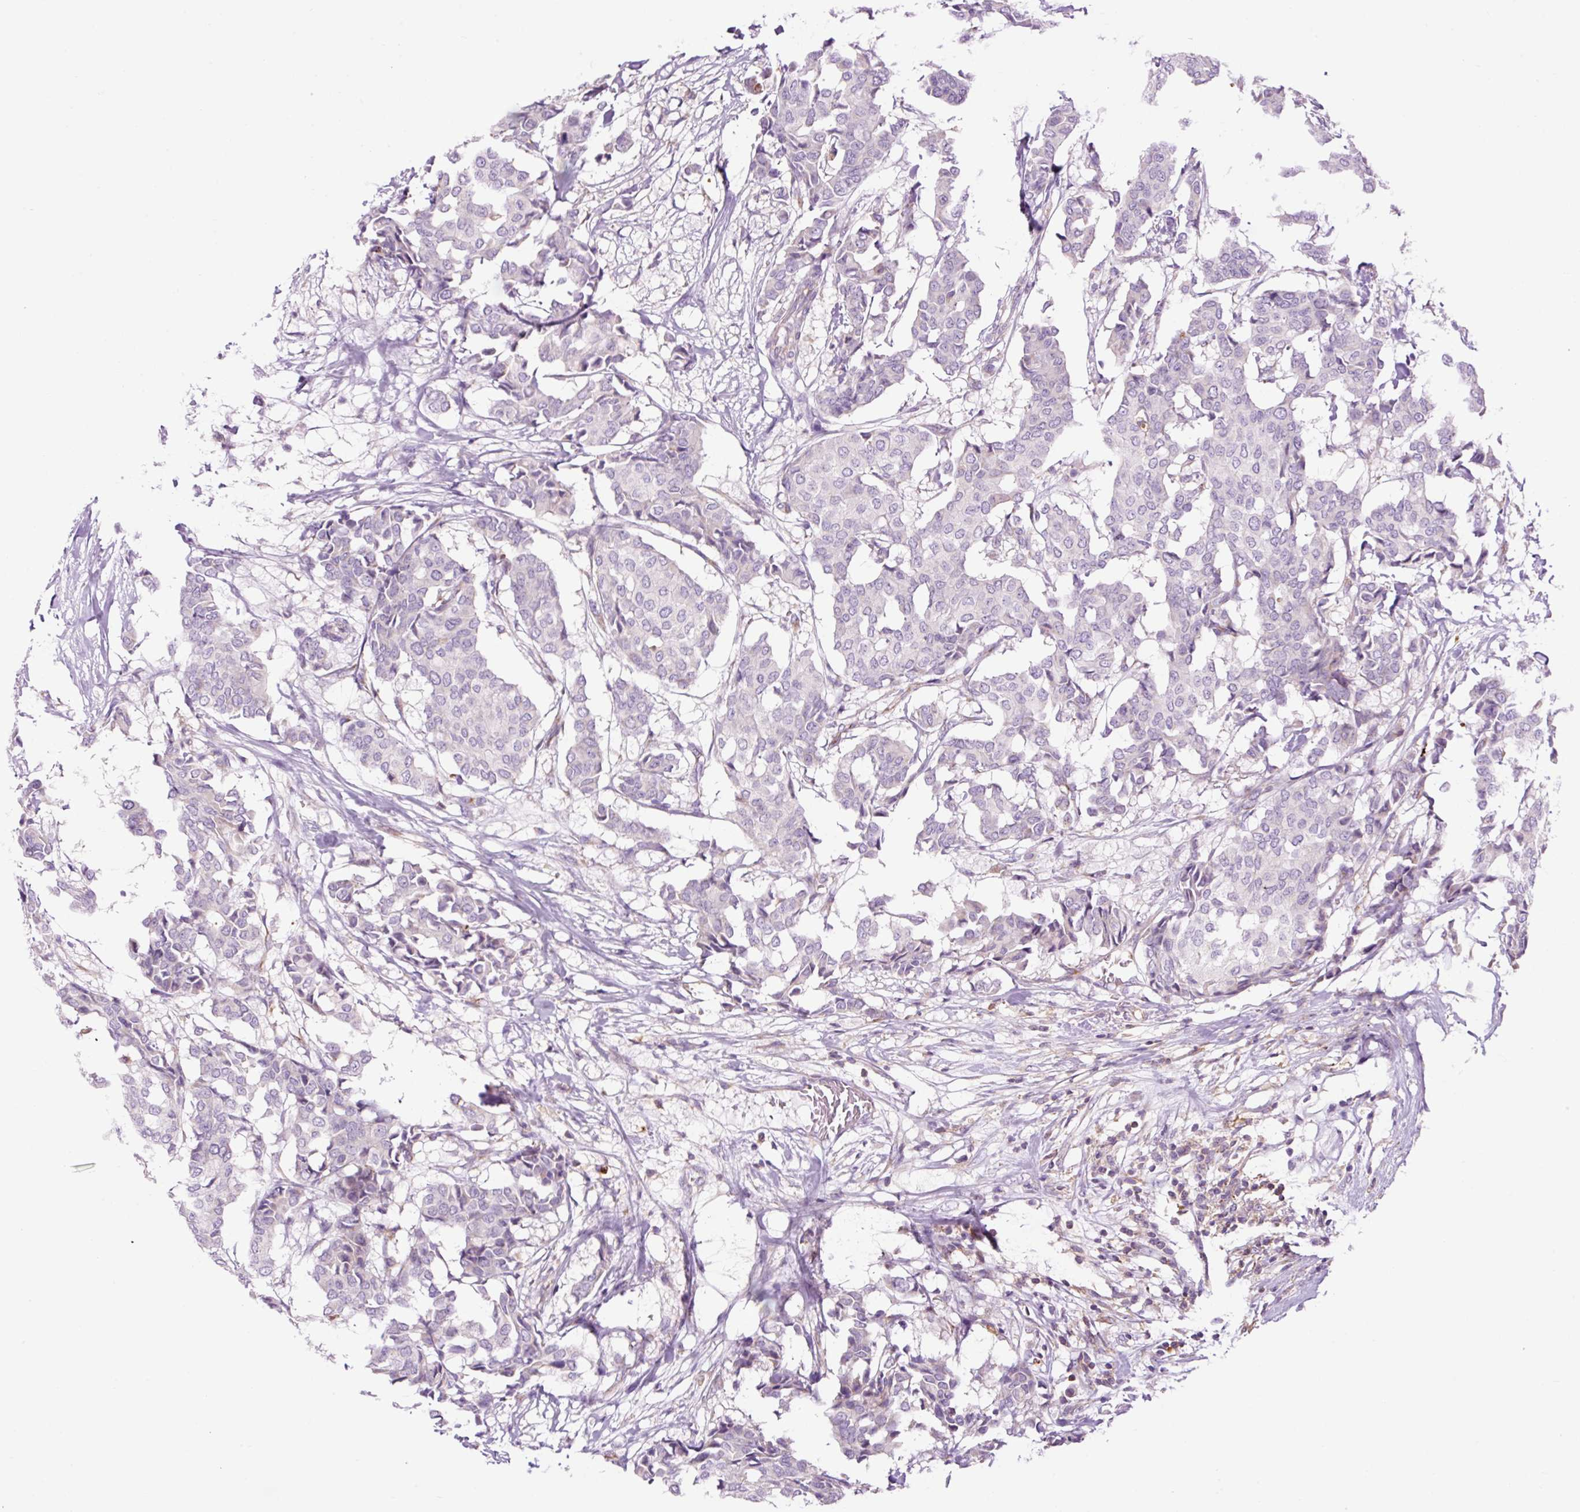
{"staining": {"intensity": "negative", "quantity": "none", "location": "none"}, "tissue": "breast cancer", "cell_type": "Tumor cells", "image_type": "cancer", "snomed": [{"axis": "morphology", "description": "Duct carcinoma"}, {"axis": "topography", "description": "Breast"}], "caption": "This is a histopathology image of immunohistochemistry (IHC) staining of breast cancer (intraductal carcinoma), which shows no positivity in tumor cells.", "gene": "CD83", "patient": {"sex": "female", "age": 75}}